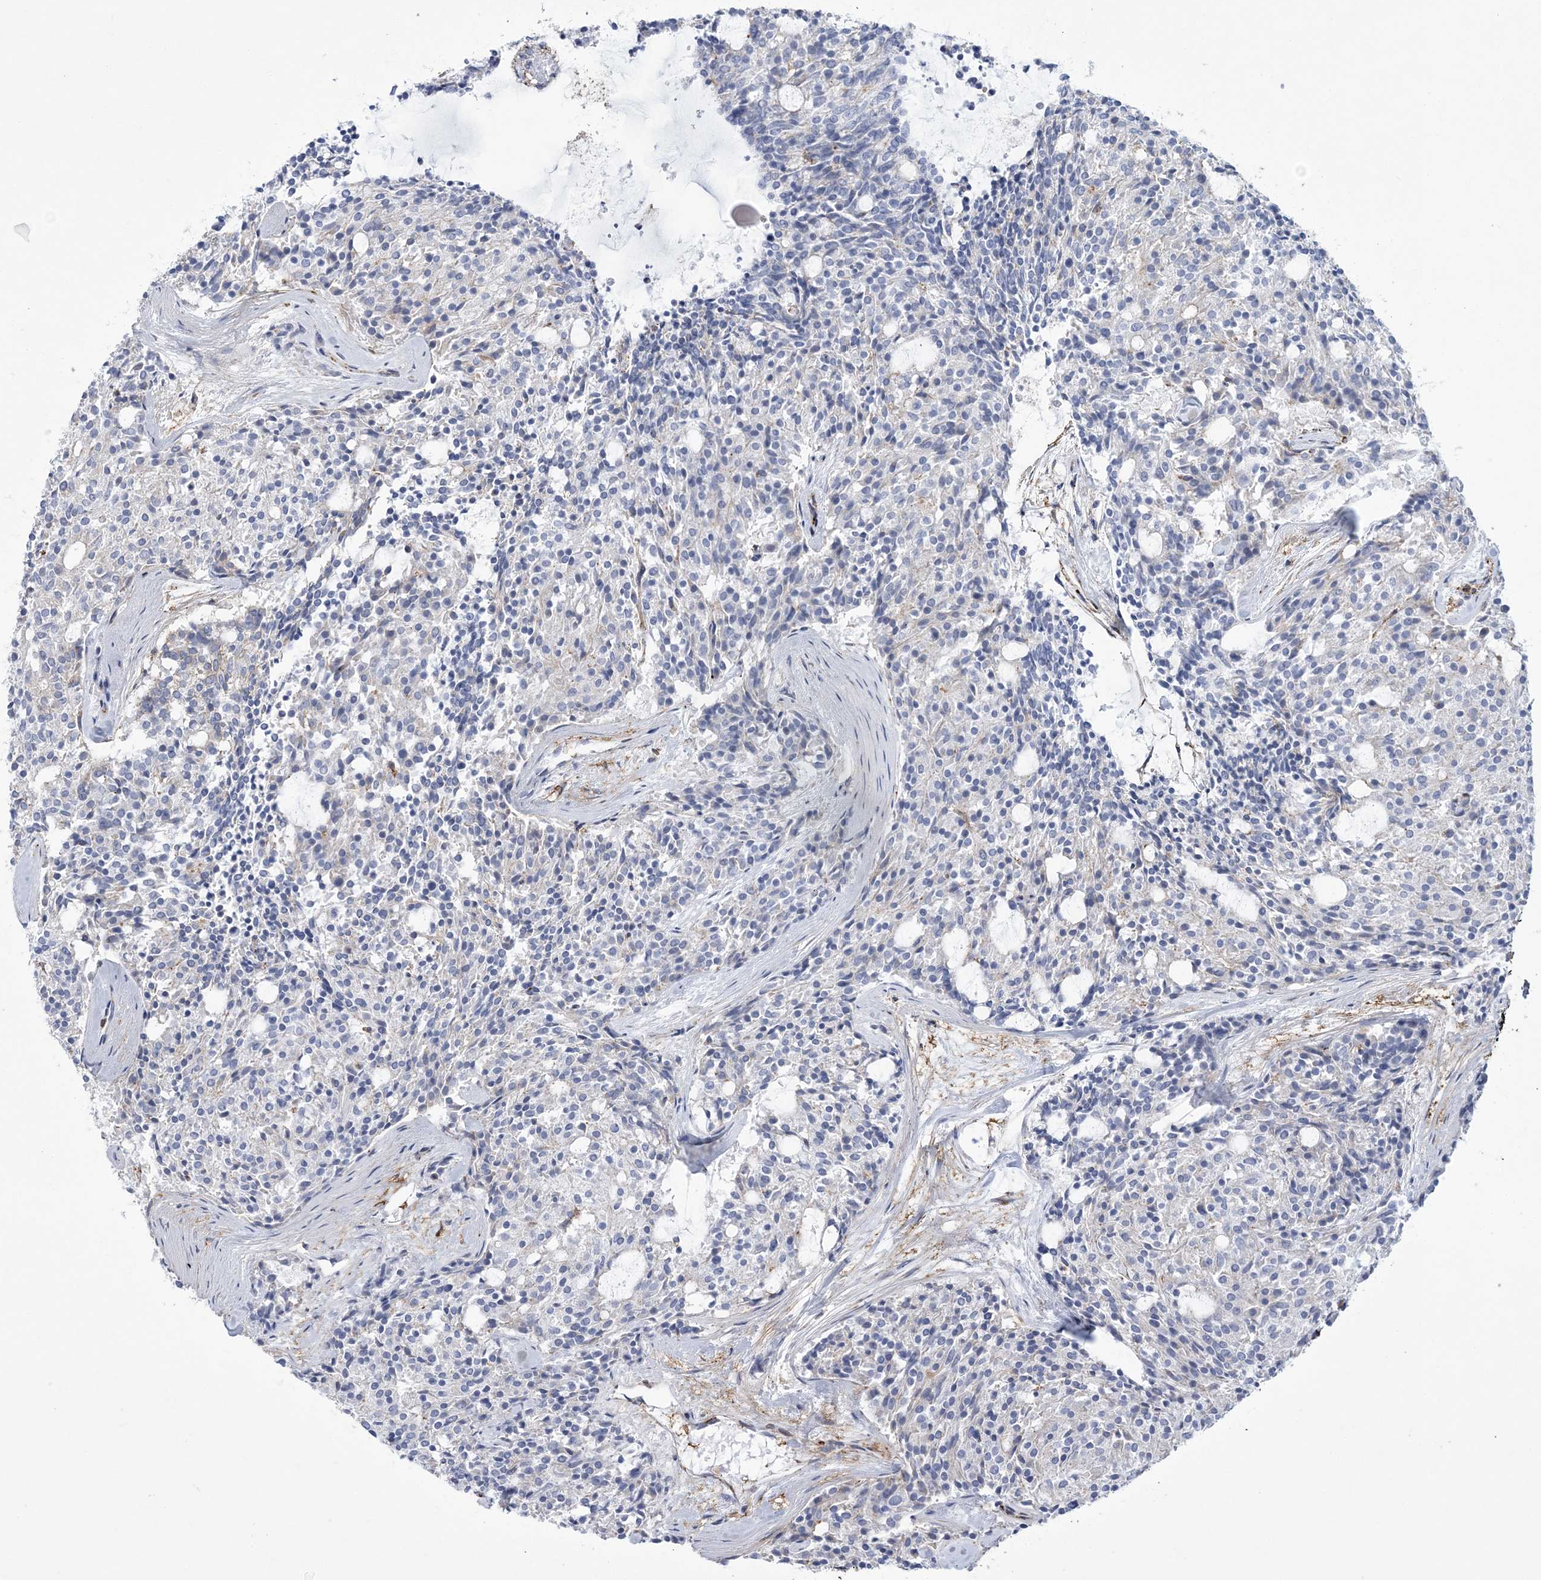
{"staining": {"intensity": "weak", "quantity": "<25%", "location": "cytoplasmic/membranous"}, "tissue": "carcinoid", "cell_type": "Tumor cells", "image_type": "cancer", "snomed": [{"axis": "morphology", "description": "Carcinoid, malignant, NOS"}, {"axis": "topography", "description": "Pancreas"}], "caption": "High power microscopy image of an immunohistochemistry photomicrograph of carcinoid (malignant), revealing no significant expression in tumor cells. The staining is performed using DAB brown chromogen with nuclei counter-stained in using hematoxylin.", "gene": "ARSJ", "patient": {"sex": "female", "age": 54}}